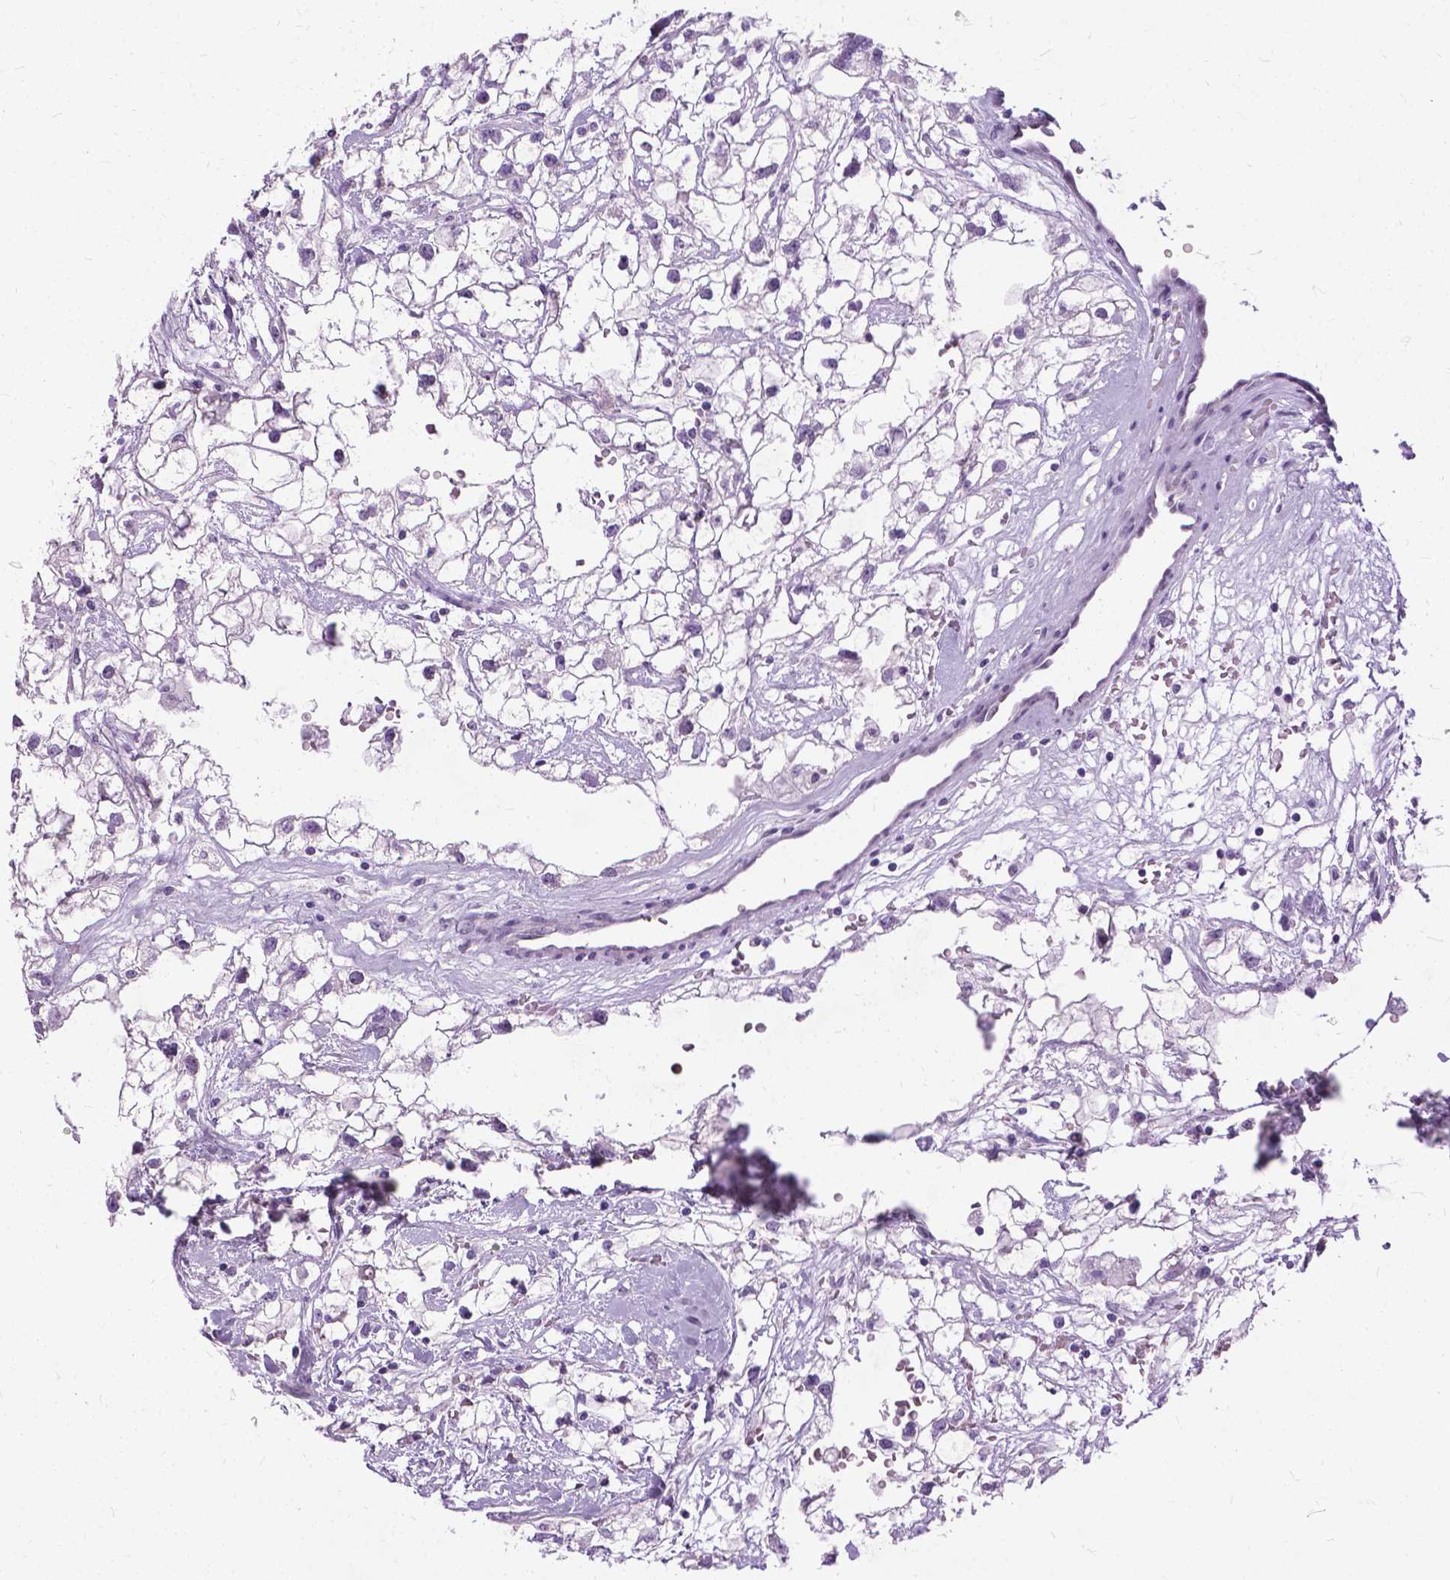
{"staining": {"intensity": "negative", "quantity": "none", "location": "none"}, "tissue": "renal cancer", "cell_type": "Tumor cells", "image_type": "cancer", "snomed": [{"axis": "morphology", "description": "Adenocarcinoma, NOS"}, {"axis": "topography", "description": "Kidney"}], "caption": "IHC histopathology image of neoplastic tissue: human renal cancer stained with DAB exhibits no significant protein staining in tumor cells.", "gene": "PROB1", "patient": {"sex": "male", "age": 59}}